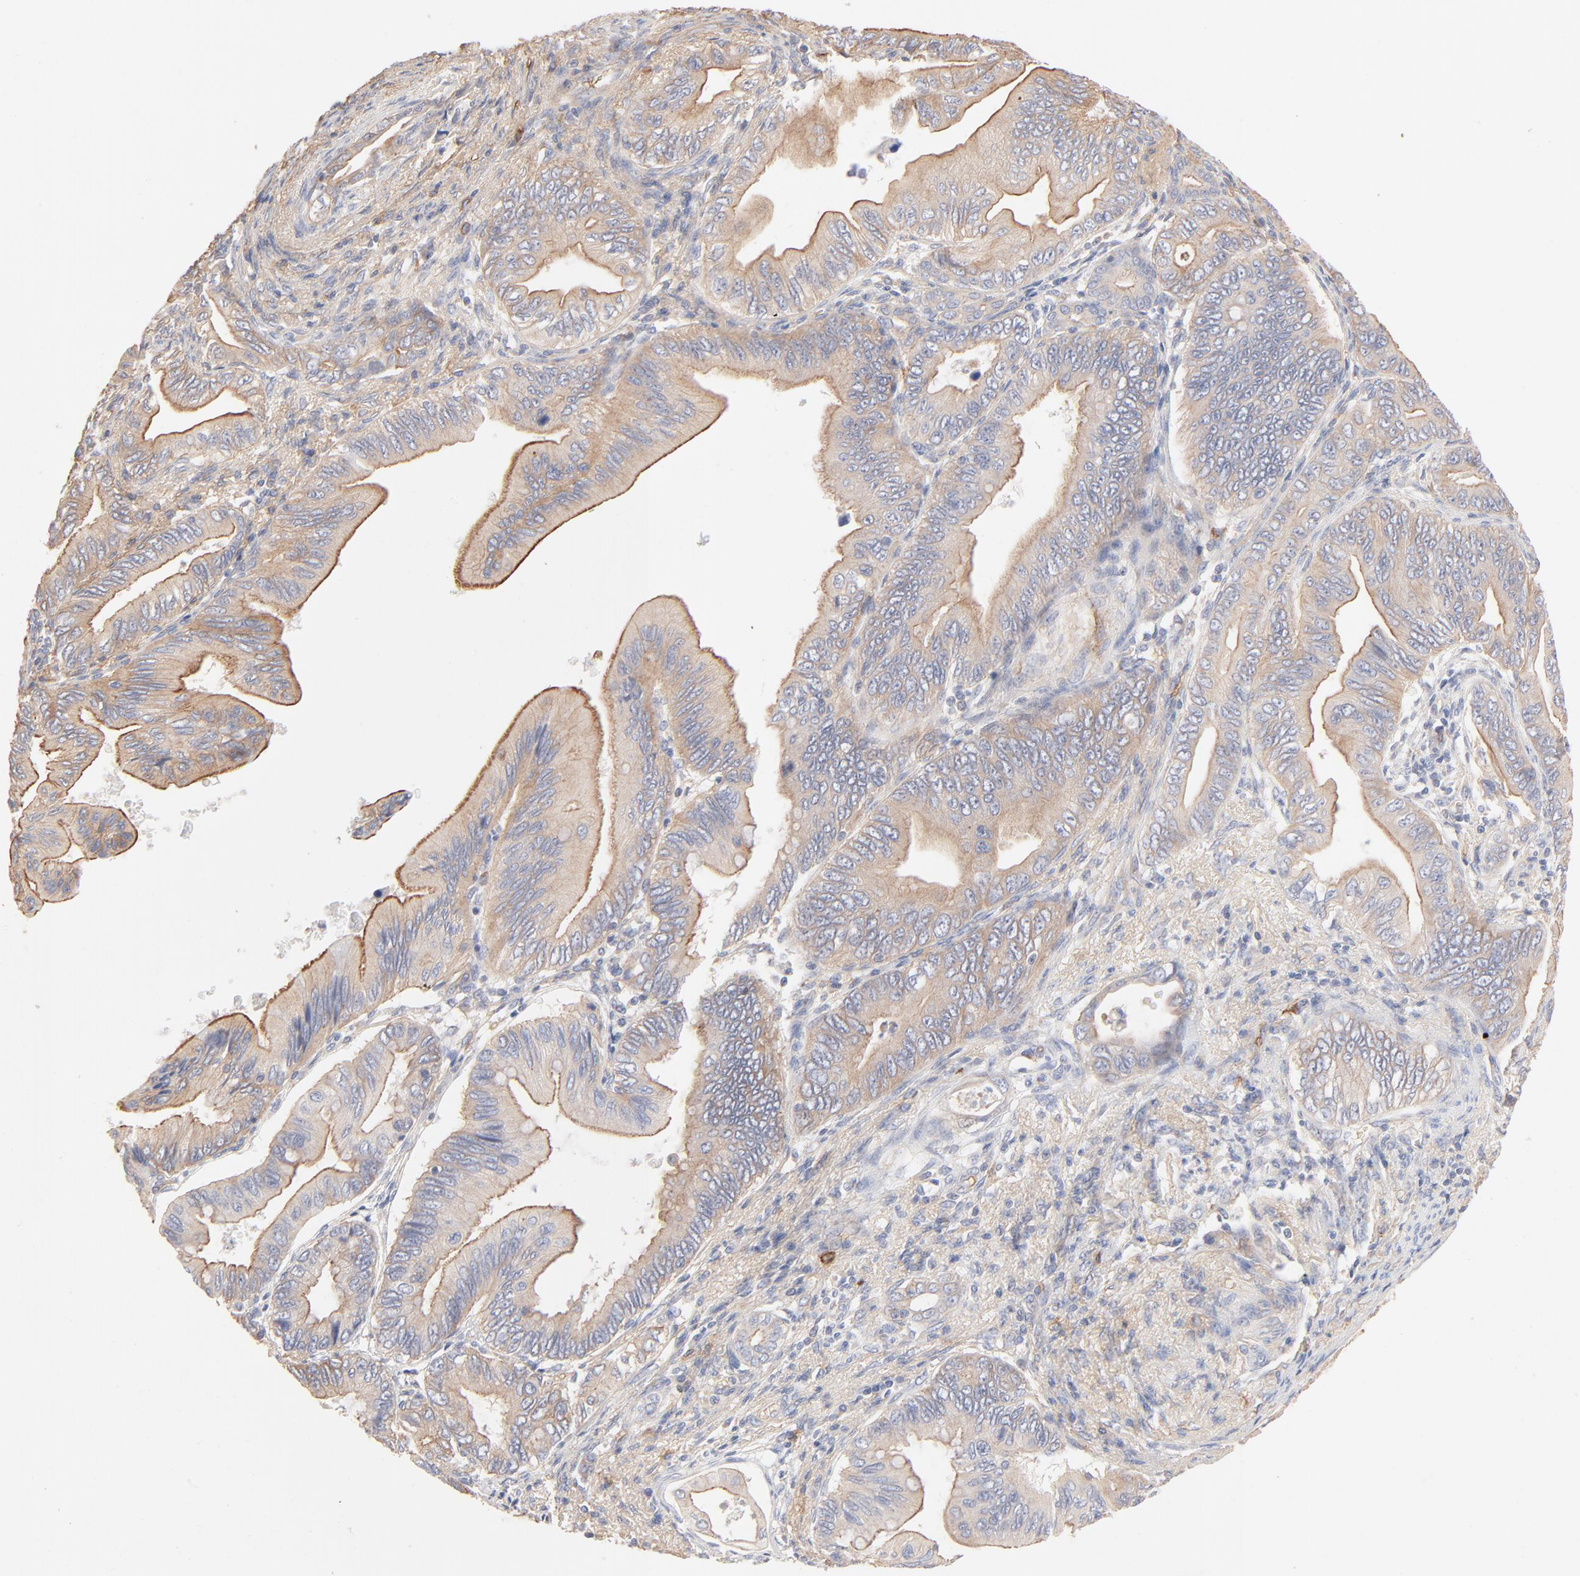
{"staining": {"intensity": "weak", "quantity": ">75%", "location": "cytoplasmic/membranous"}, "tissue": "pancreatic cancer", "cell_type": "Tumor cells", "image_type": "cancer", "snomed": [{"axis": "morphology", "description": "Adenocarcinoma, NOS"}, {"axis": "topography", "description": "Pancreas"}], "caption": "Adenocarcinoma (pancreatic) tissue shows weak cytoplasmic/membranous expression in approximately >75% of tumor cells, visualized by immunohistochemistry.", "gene": "SPTB", "patient": {"sex": "female", "age": 66}}